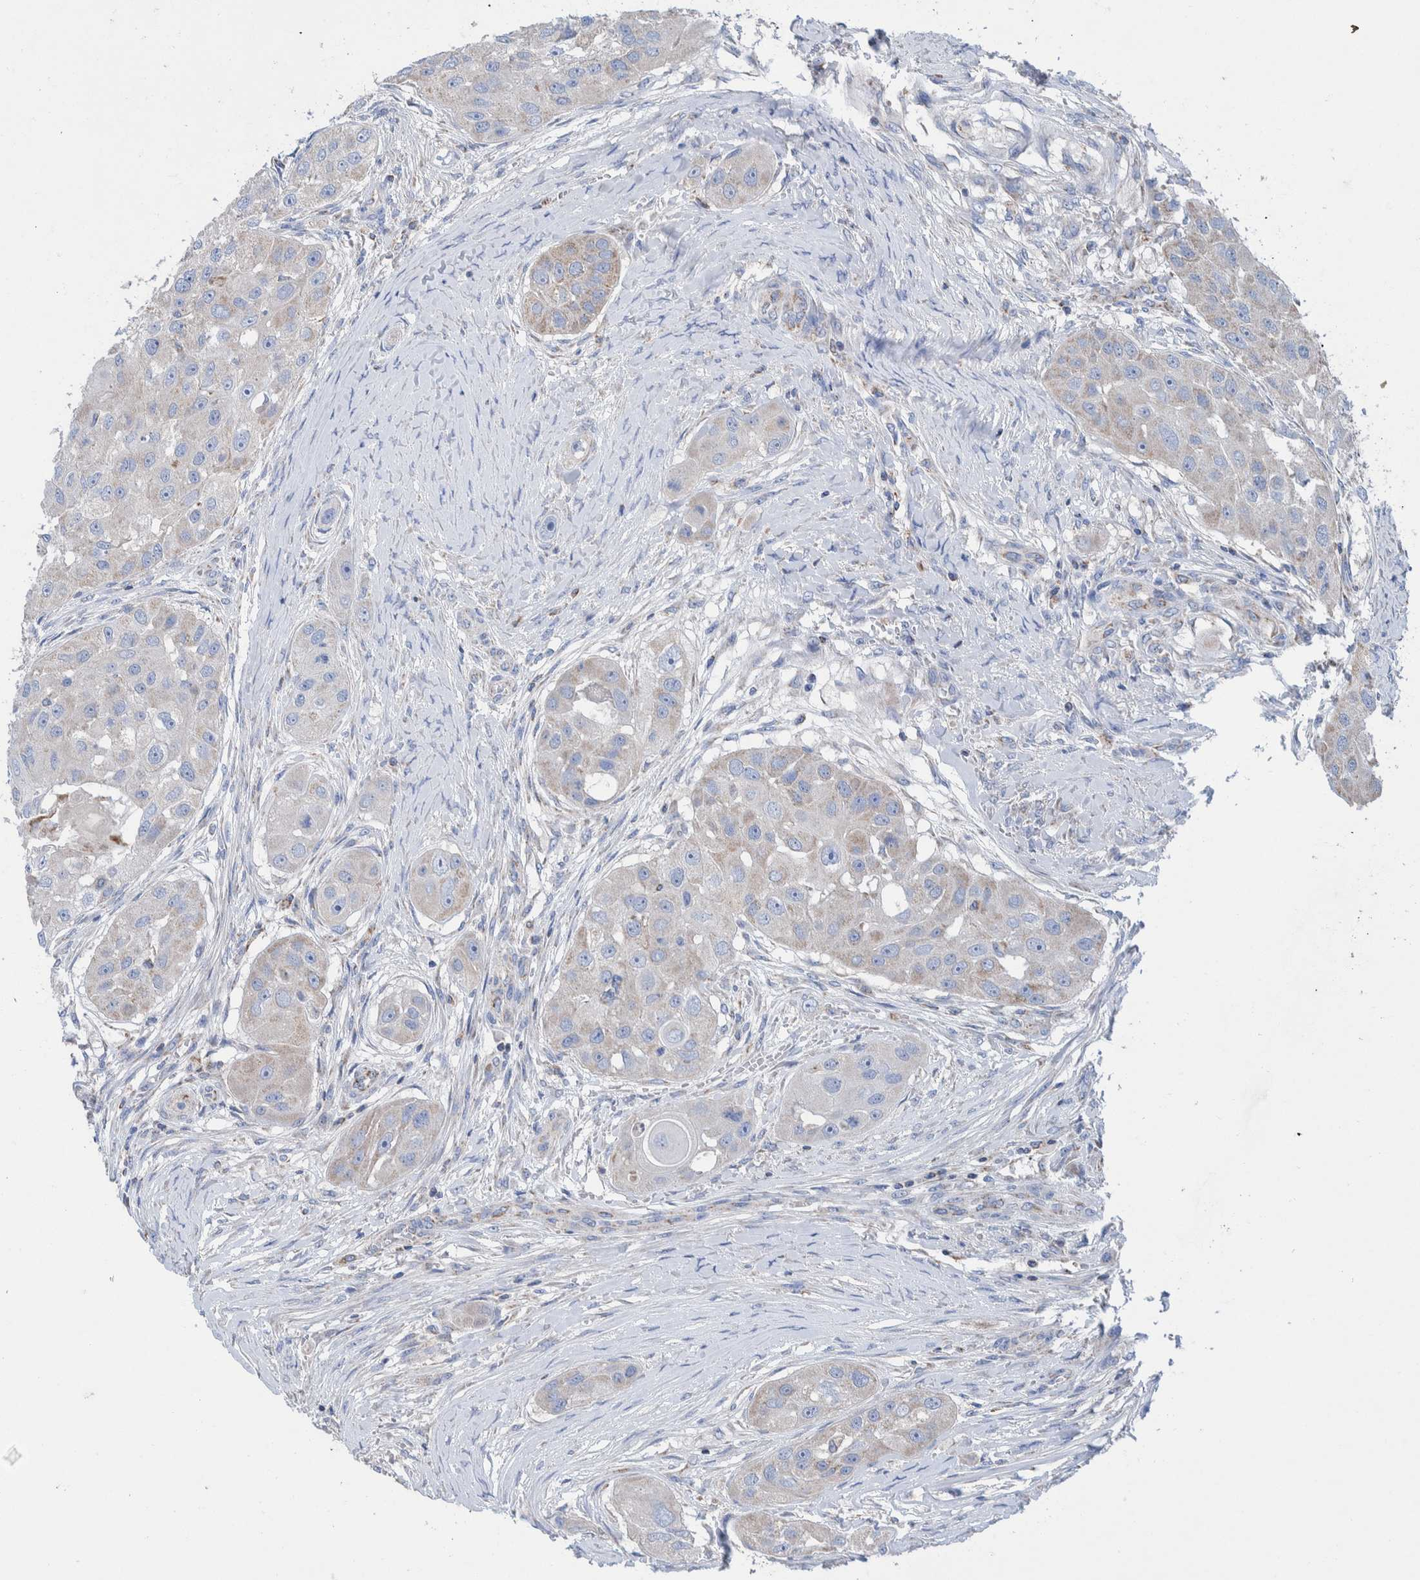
{"staining": {"intensity": "weak", "quantity": "<25%", "location": "cytoplasmic/membranous"}, "tissue": "head and neck cancer", "cell_type": "Tumor cells", "image_type": "cancer", "snomed": [{"axis": "morphology", "description": "Normal tissue, NOS"}, {"axis": "morphology", "description": "Squamous cell carcinoma, NOS"}, {"axis": "topography", "description": "Skeletal muscle"}, {"axis": "topography", "description": "Head-Neck"}], "caption": "Tumor cells show no significant protein staining in head and neck squamous cell carcinoma.", "gene": "DECR1", "patient": {"sex": "male", "age": 51}}